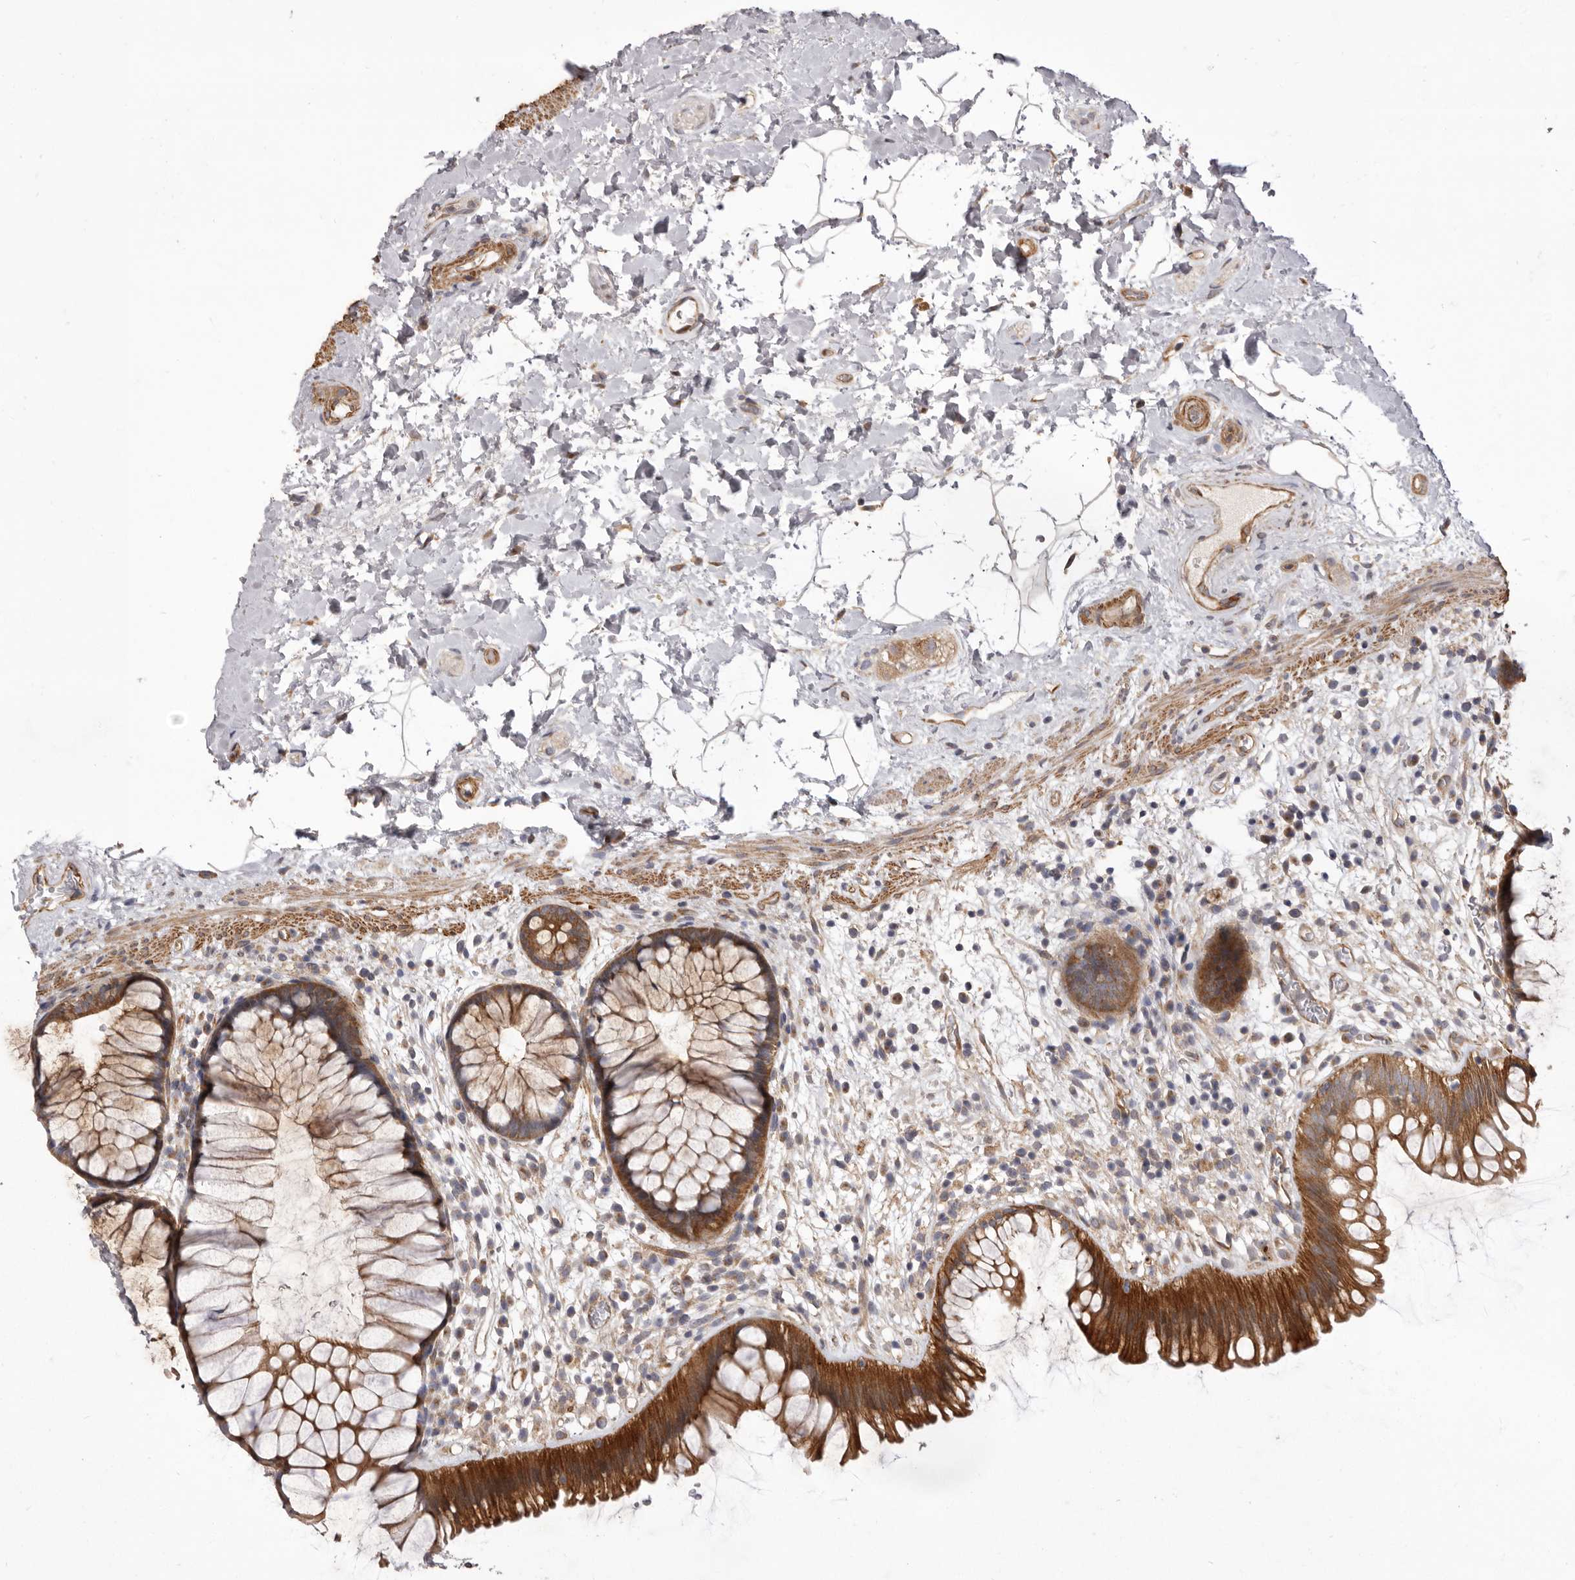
{"staining": {"intensity": "strong", "quantity": ">75%", "location": "cytoplasmic/membranous"}, "tissue": "rectum", "cell_type": "Glandular cells", "image_type": "normal", "snomed": [{"axis": "morphology", "description": "Normal tissue, NOS"}, {"axis": "topography", "description": "Rectum"}], "caption": "The histopathology image exhibits immunohistochemical staining of normal rectum. There is strong cytoplasmic/membranous expression is identified in about >75% of glandular cells.", "gene": "VPS45", "patient": {"sex": "male", "age": 51}}